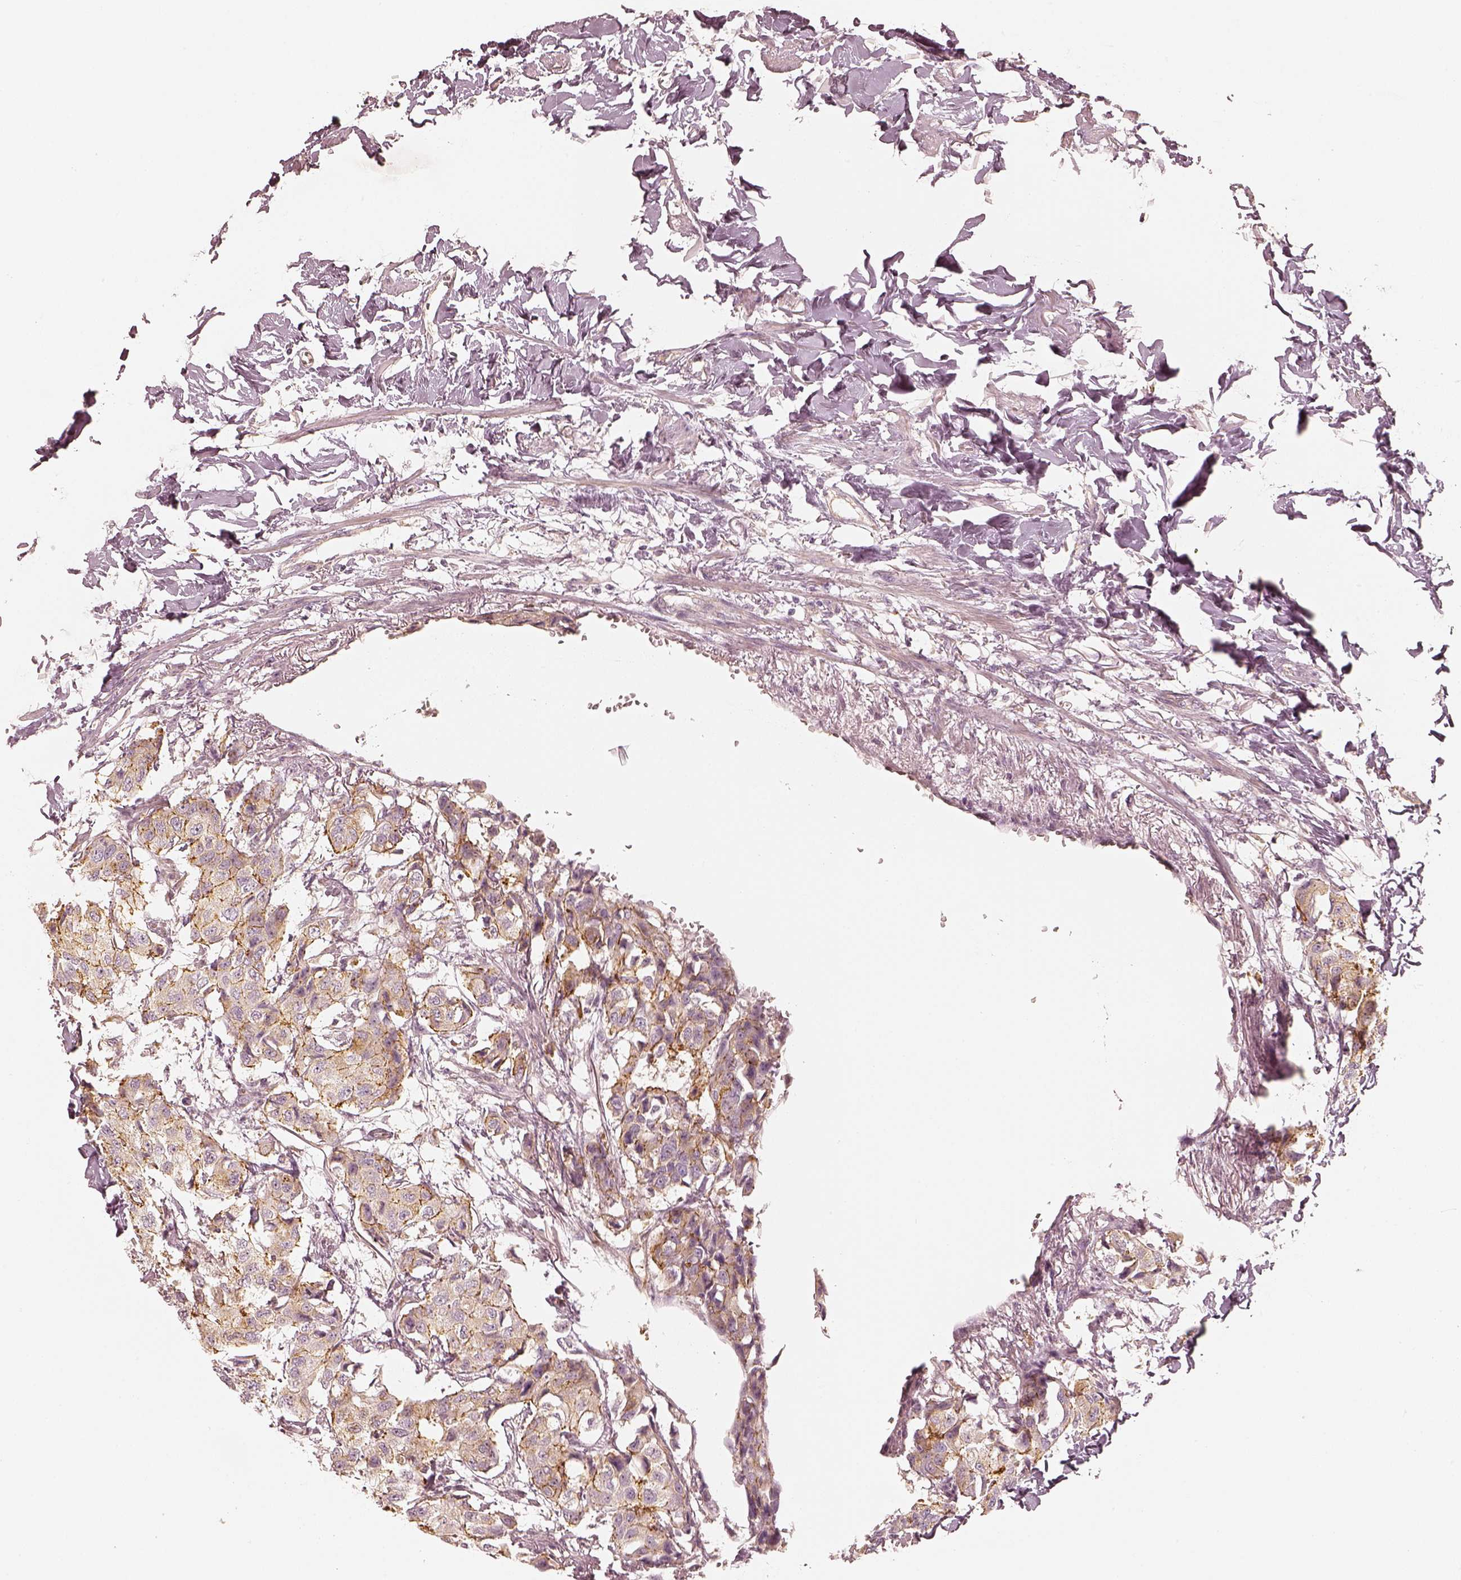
{"staining": {"intensity": "moderate", "quantity": ">75%", "location": "cytoplasmic/membranous"}, "tissue": "breast cancer", "cell_type": "Tumor cells", "image_type": "cancer", "snomed": [{"axis": "morphology", "description": "Duct carcinoma"}, {"axis": "topography", "description": "Breast"}], "caption": "Human invasive ductal carcinoma (breast) stained with a brown dye reveals moderate cytoplasmic/membranous positive staining in about >75% of tumor cells.", "gene": "GORASP2", "patient": {"sex": "female", "age": 80}}